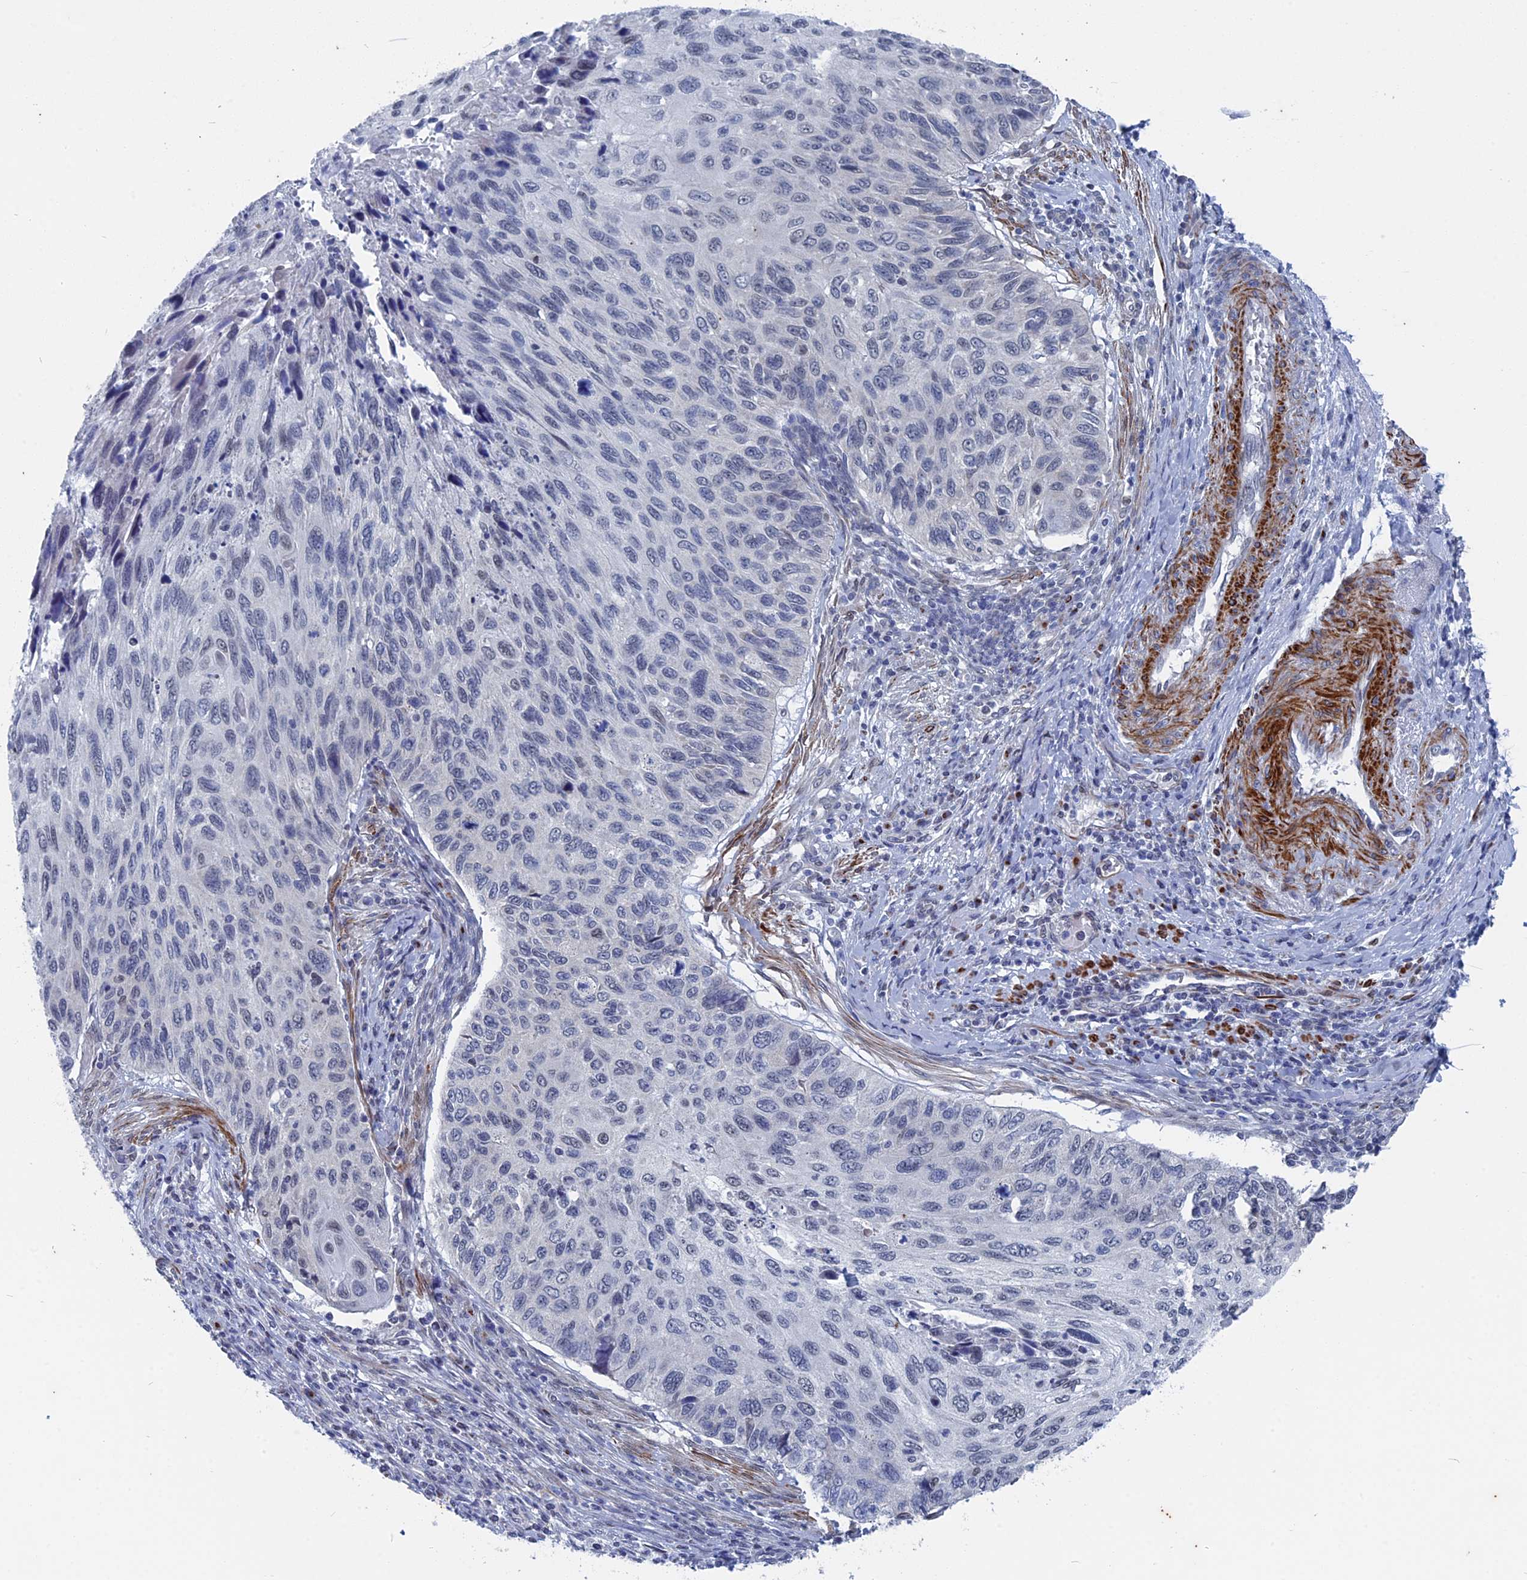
{"staining": {"intensity": "negative", "quantity": "none", "location": "none"}, "tissue": "cervical cancer", "cell_type": "Tumor cells", "image_type": "cancer", "snomed": [{"axis": "morphology", "description": "Squamous cell carcinoma, NOS"}, {"axis": "topography", "description": "Cervix"}], "caption": "Immunohistochemical staining of human cervical cancer (squamous cell carcinoma) shows no significant positivity in tumor cells.", "gene": "MTRF1", "patient": {"sex": "female", "age": 70}}